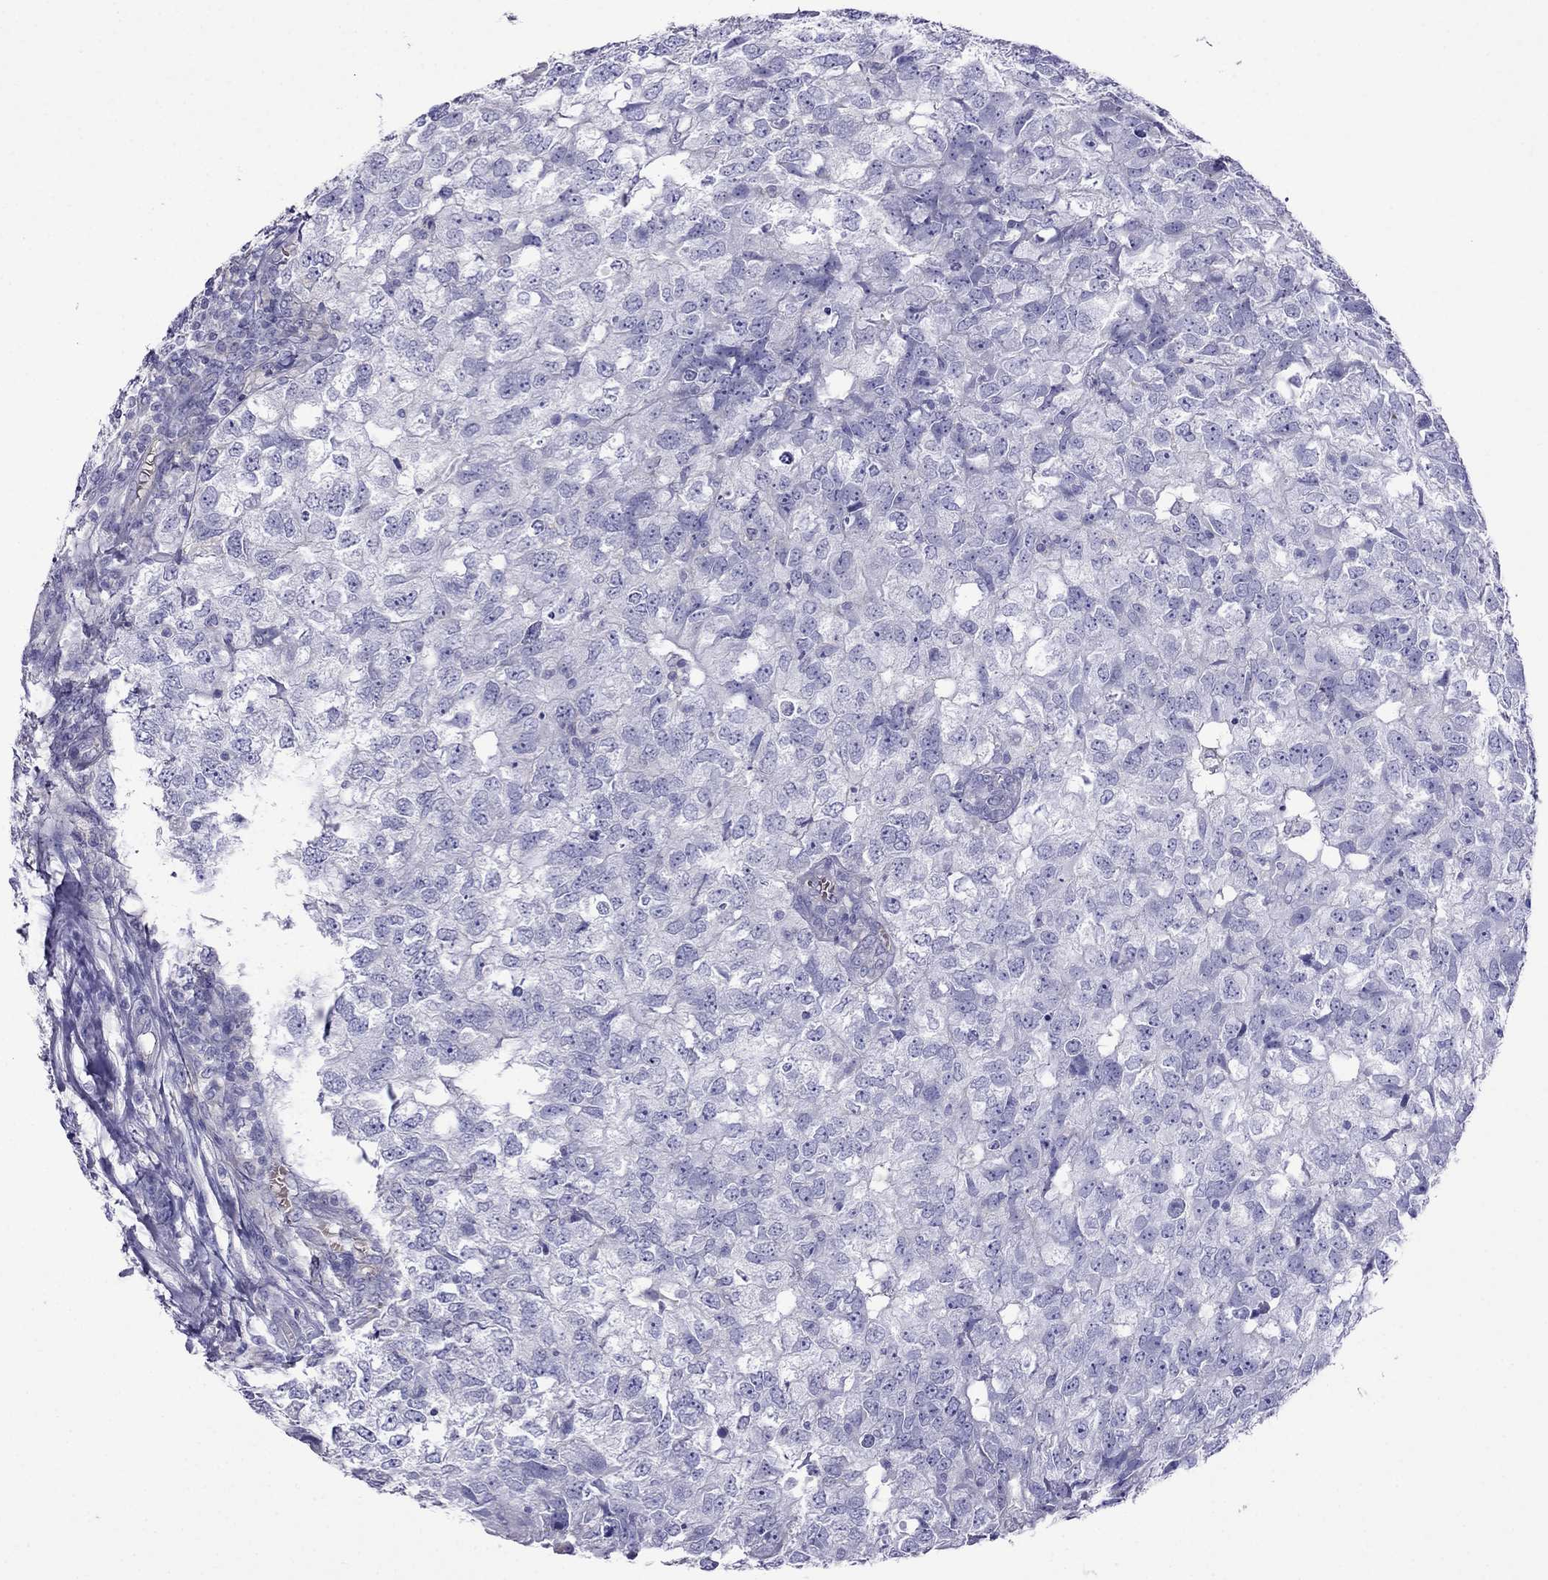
{"staining": {"intensity": "negative", "quantity": "none", "location": "none"}, "tissue": "breast cancer", "cell_type": "Tumor cells", "image_type": "cancer", "snomed": [{"axis": "morphology", "description": "Duct carcinoma"}, {"axis": "topography", "description": "Breast"}], "caption": "DAB immunohistochemical staining of invasive ductal carcinoma (breast) exhibits no significant expression in tumor cells.", "gene": "TDRD1", "patient": {"sex": "female", "age": 30}}